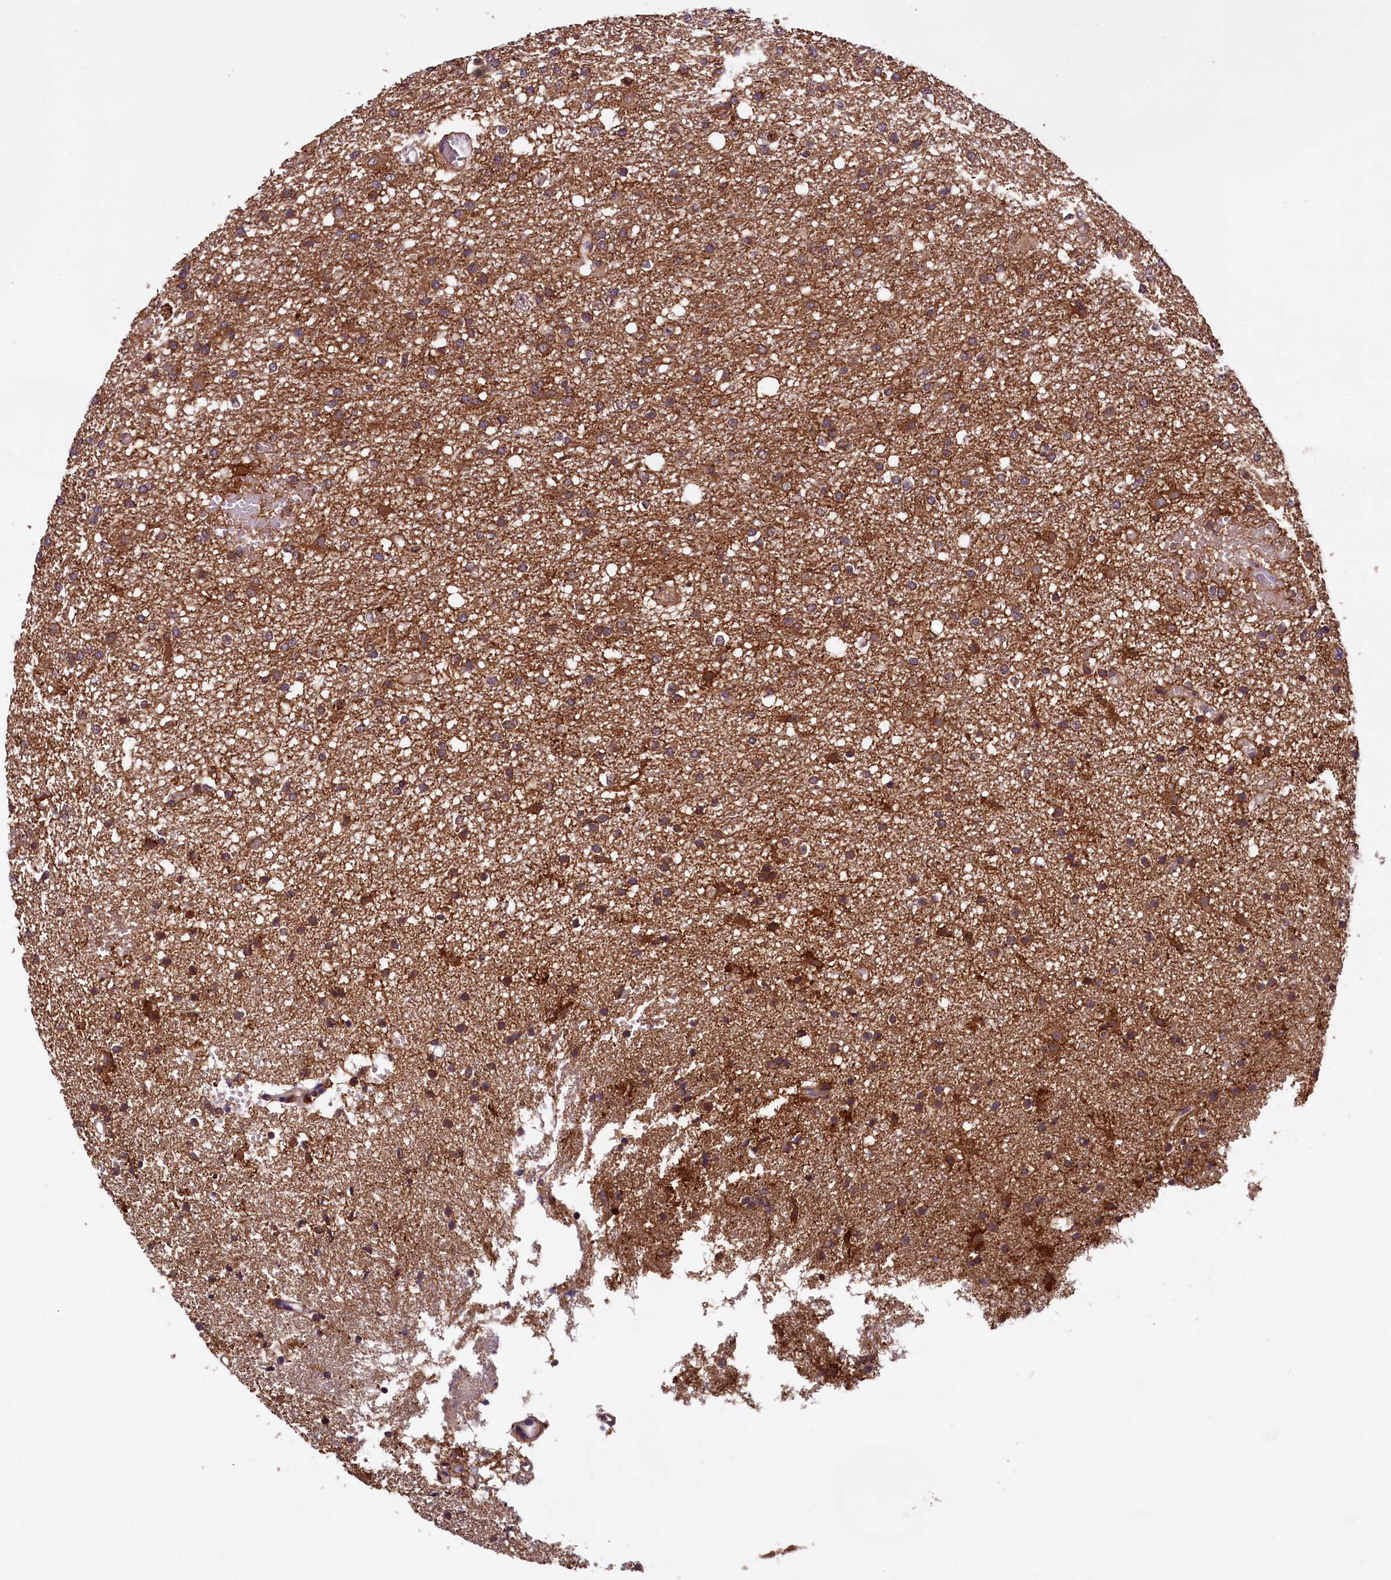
{"staining": {"intensity": "strong", "quantity": ">75%", "location": "cytoplasmic/membranous"}, "tissue": "glioma", "cell_type": "Tumor cells", "image_type": "cancer", "snomed": [{"axis": "morphology", "description": "Glioma, malignant, High grade"}, {"axis": "topography", "description": "Brain"}], "caption": "Glioma tissue shows strong cytoplasmic/membranous expression in approximately >75% of tumor cells, visualized by immunohistochemistry.", "gene": "PLXNB1", "patient": {"sex": "female", "age": 59}}